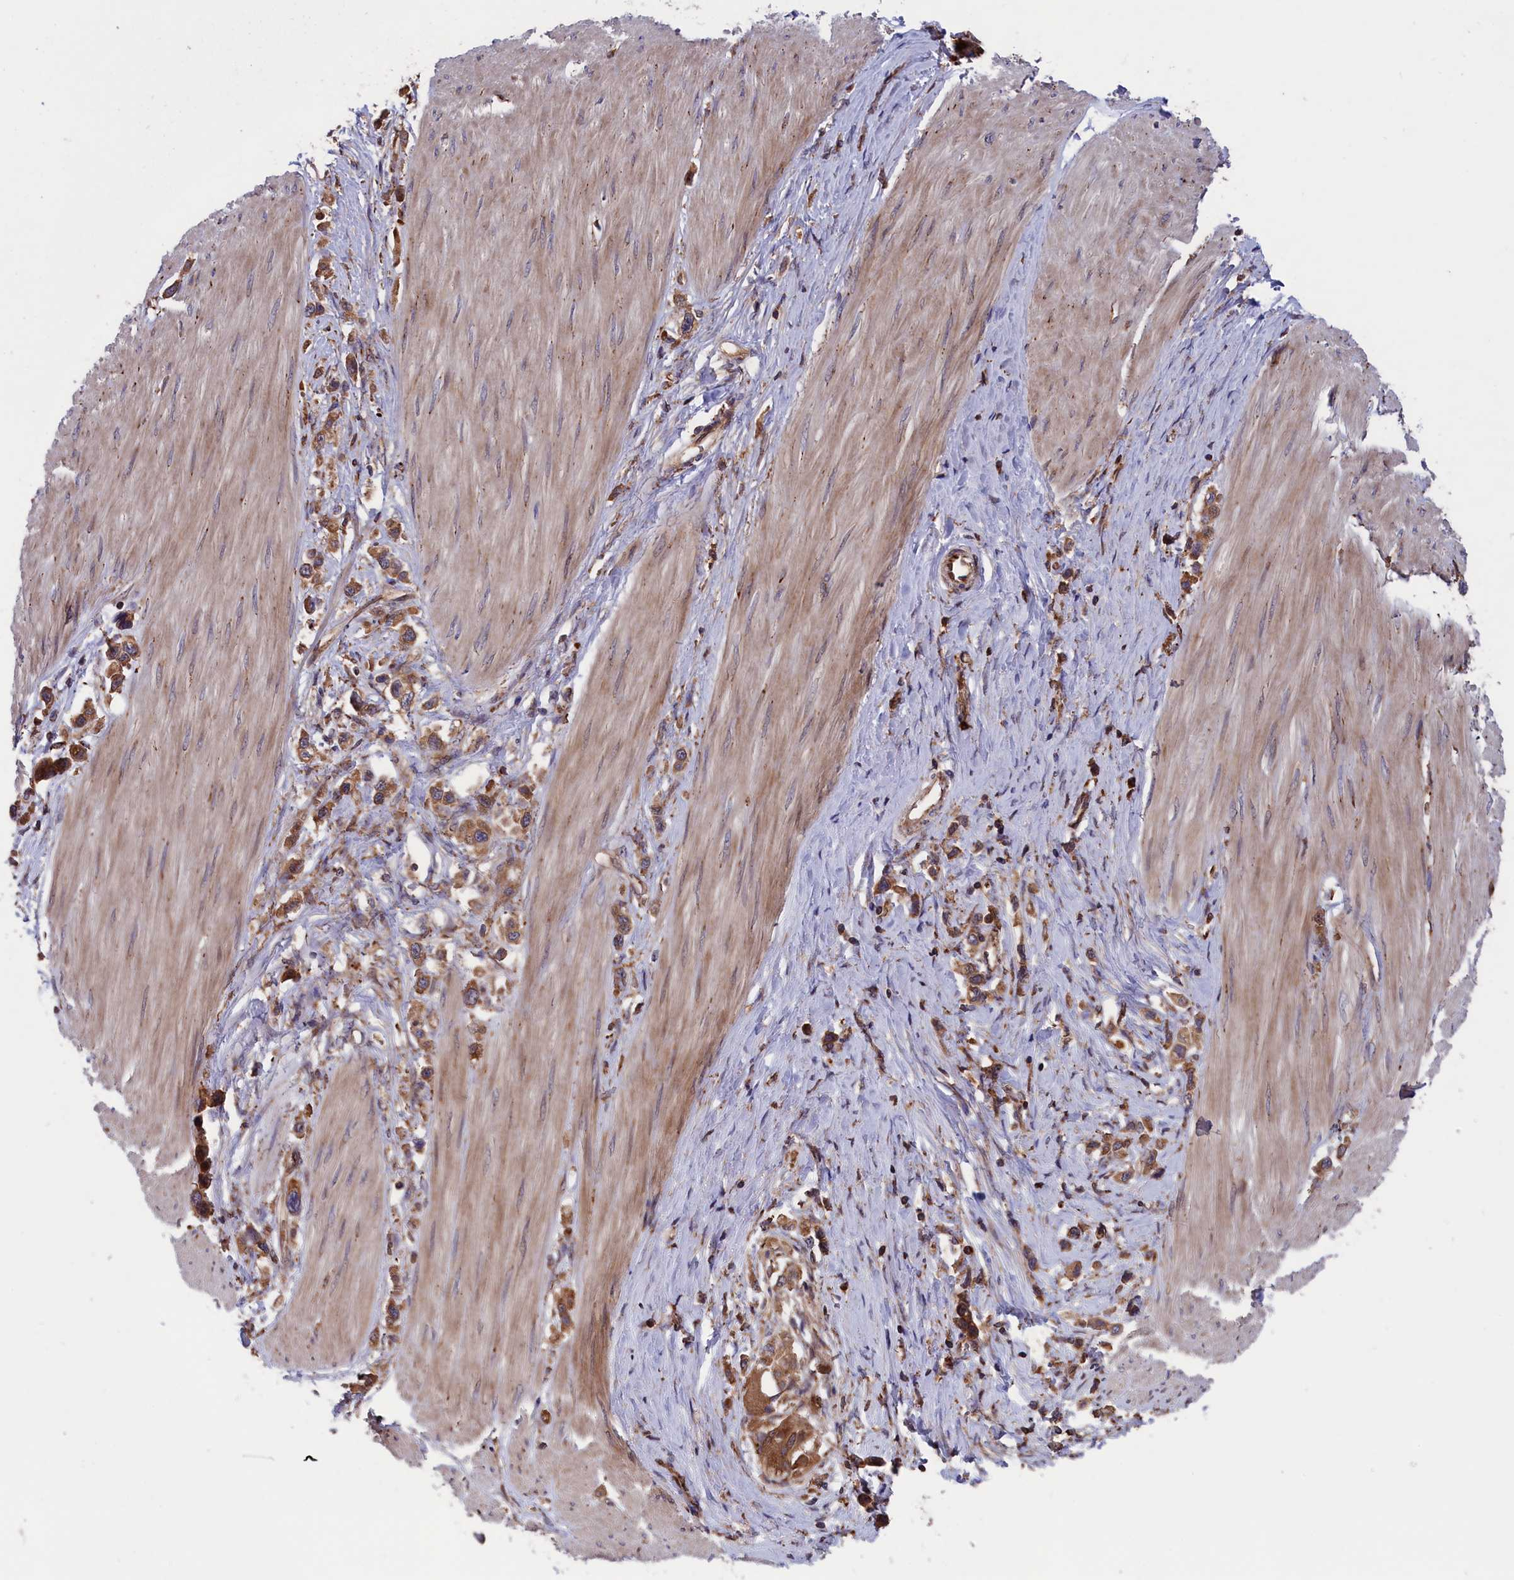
{"staining": {"intensity": "moderate", "quantity": ">75%", "location": "cytoplasmic/membranous"}, "tissue": "stomach cancer", "cell_type": "Tumor cells", "image_type": "cancer", "snomed": [{"axis": "morphology", "description": "Adenocarcinoma, NOS"}, {"axis": "topography", "description": "Stomach"}], "caption": "An immunohistochemistry histopathology image of tumor tissue is shown. Protein staining in brown labels moderate cytoplasmic/membranous positivity in adenocarcinoma (stomach) within tumor cells.", "gene": "PLA2G4C", "patient": {"sex": "female", "age": 65}}